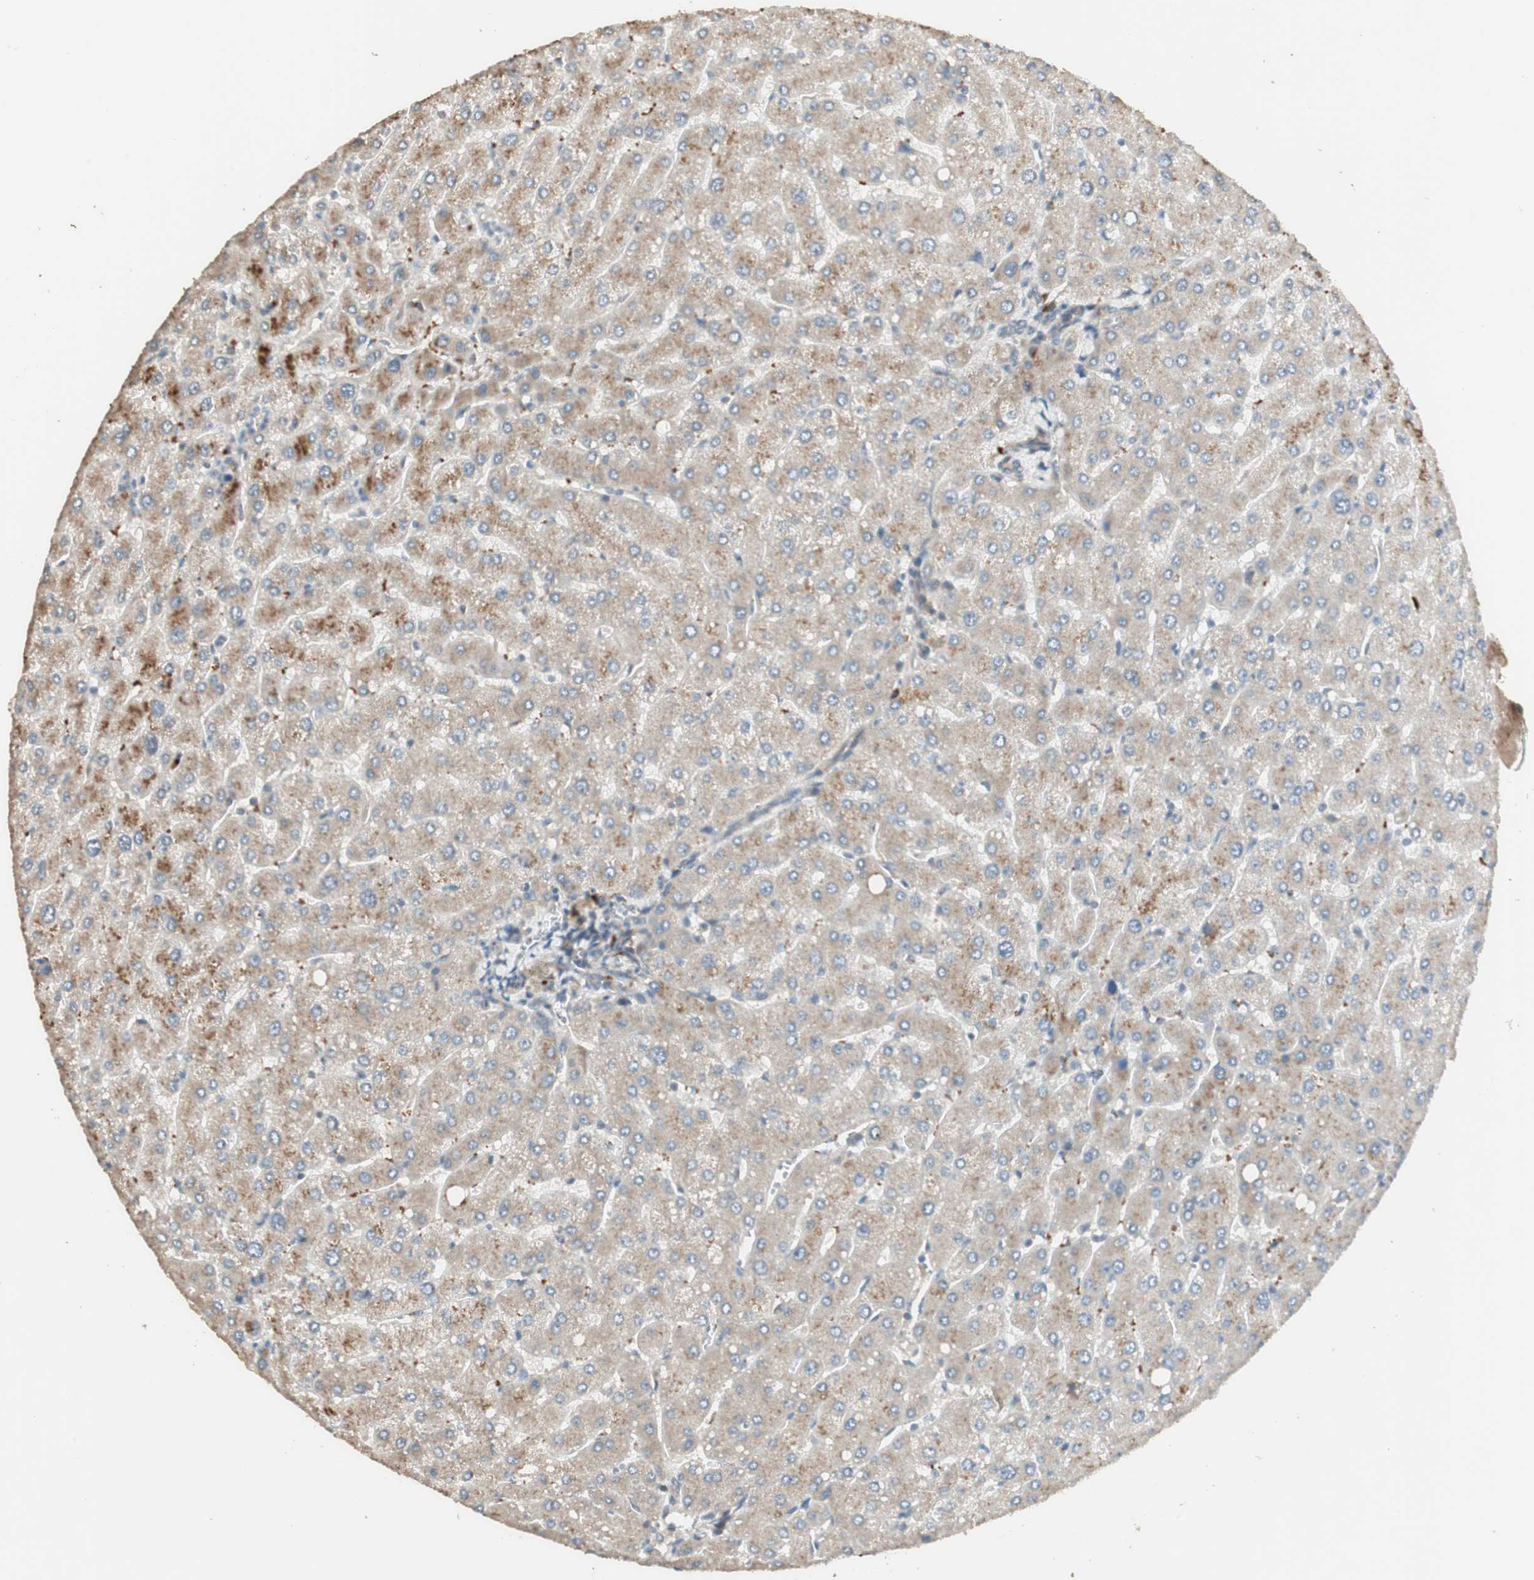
{"staining": {"intensity": "moderate", "quantity": ">75%", "location": "cytoplasmic/membranous"}, "tissue": "liver", "cell_type": "Cholangiocytes", "image_type": "normal", "snomed": [{"axis": "morphology", "description": "Normal tissue, NOS"}, {"axis": "topography", "description": "Liver"}], "caption": "An image of human liver stained for a protein displays moderate cytoplasmic/membranous brown staining in cholangiocytes. The staining is performed using DAB (3,3'-diaminobenzidine) brown chromogen to label protein expression. The nuclei are counter-stained blue using hematoxylin.", "gene": "RARRES1", "patient": {"sex": "male", "age": 55}}